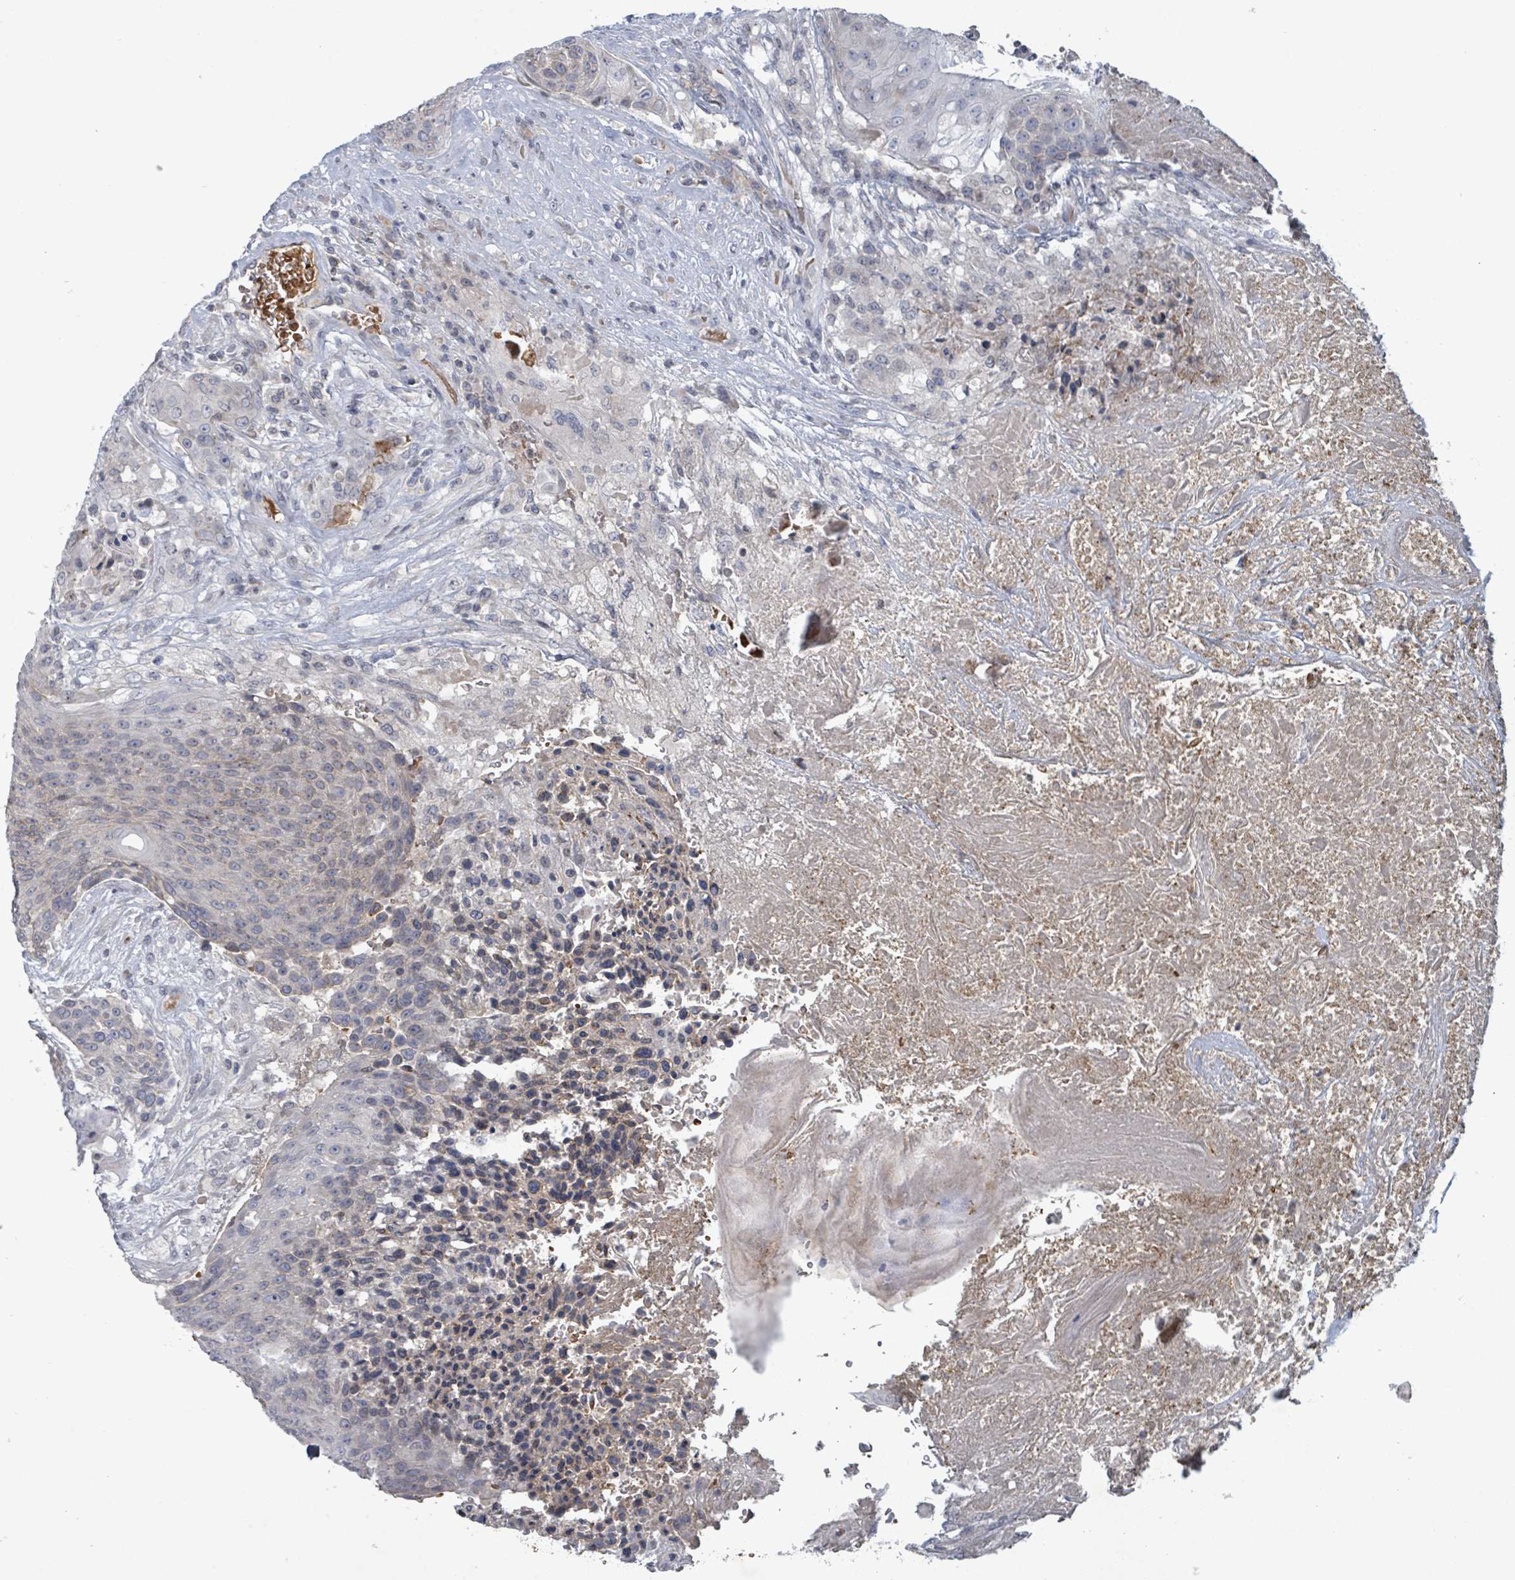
{"staining": {"intensity": "negative", "quantity": "none", "location": "none"}, "tissue": "urothelial cancer", "cell_type": "Tumor cells", "image_type": "cancer", "snomed": [{"axis": "morphology", "description": "Urothelial carcinoma, High grade"}, {"axis": "topography", "description": "Urinary bladder"}], "caption": "IHC histopathology image of high-grade urothelial carcinoma stained for a protein (brown), which shows no staining in tumor cells.", "gene": "GRM8", "patient": {"sex": "female", "age": 63}}